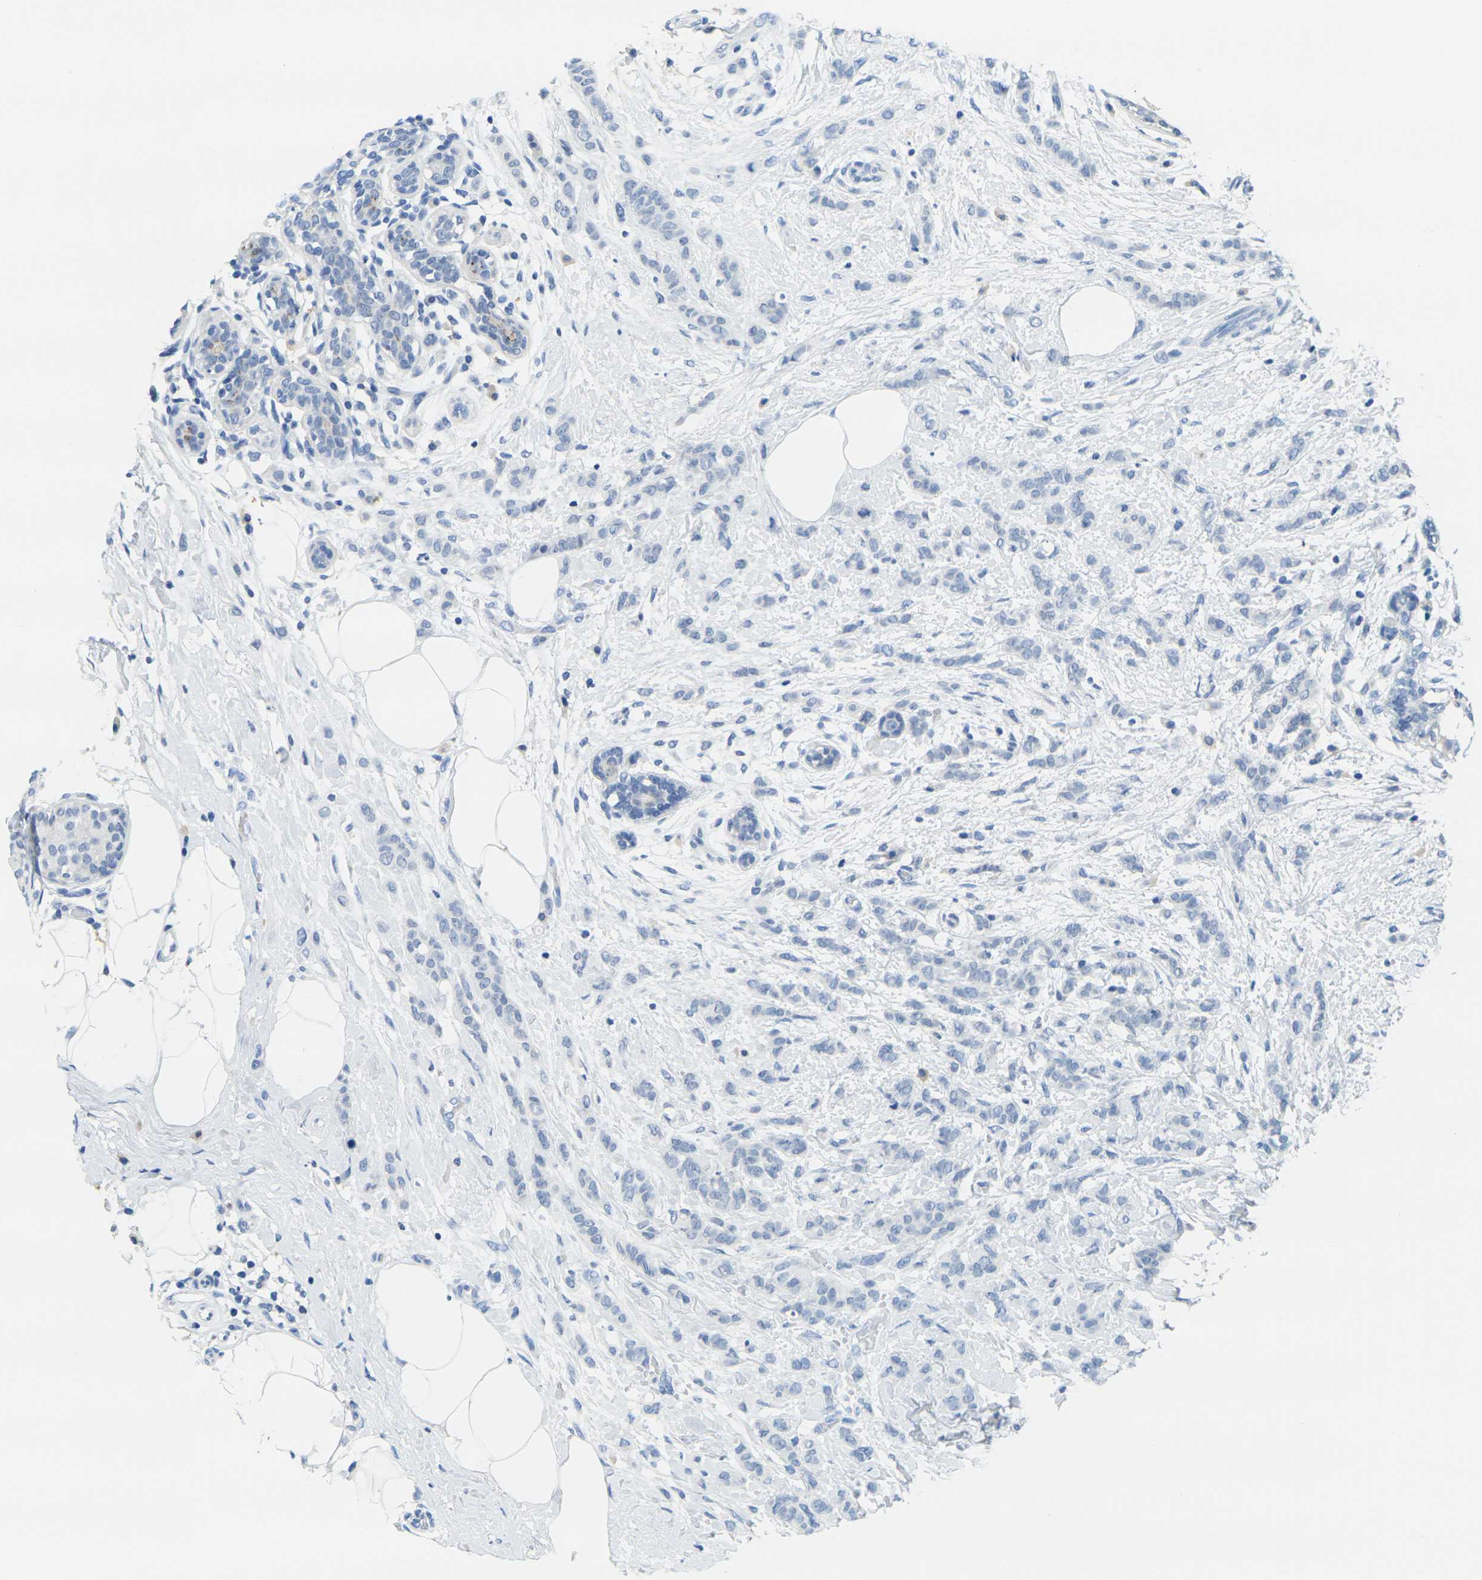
{"staining": {"intensity": "negative", "quantity": "none", "location": "none"}, "tissue": "breast cancer", "cell_type": "Tumor cells", "image_type": "cancer", "snomed": [{"axis": "morphology", "description": "Lobular carcinoma, in situ"}, {"axis": "morphology", "description": "Lobular carcinoma"}, {"axis": "topography", "description": "Breast"}], "caption": "IHC micrograph of neoplastic tissue: lobular carcinoma (breast) stained with DAB shows no significant protein positivity in tumor cells.", "gene": "FAM3D", "patient": {"sex": "female", "age": 41}}